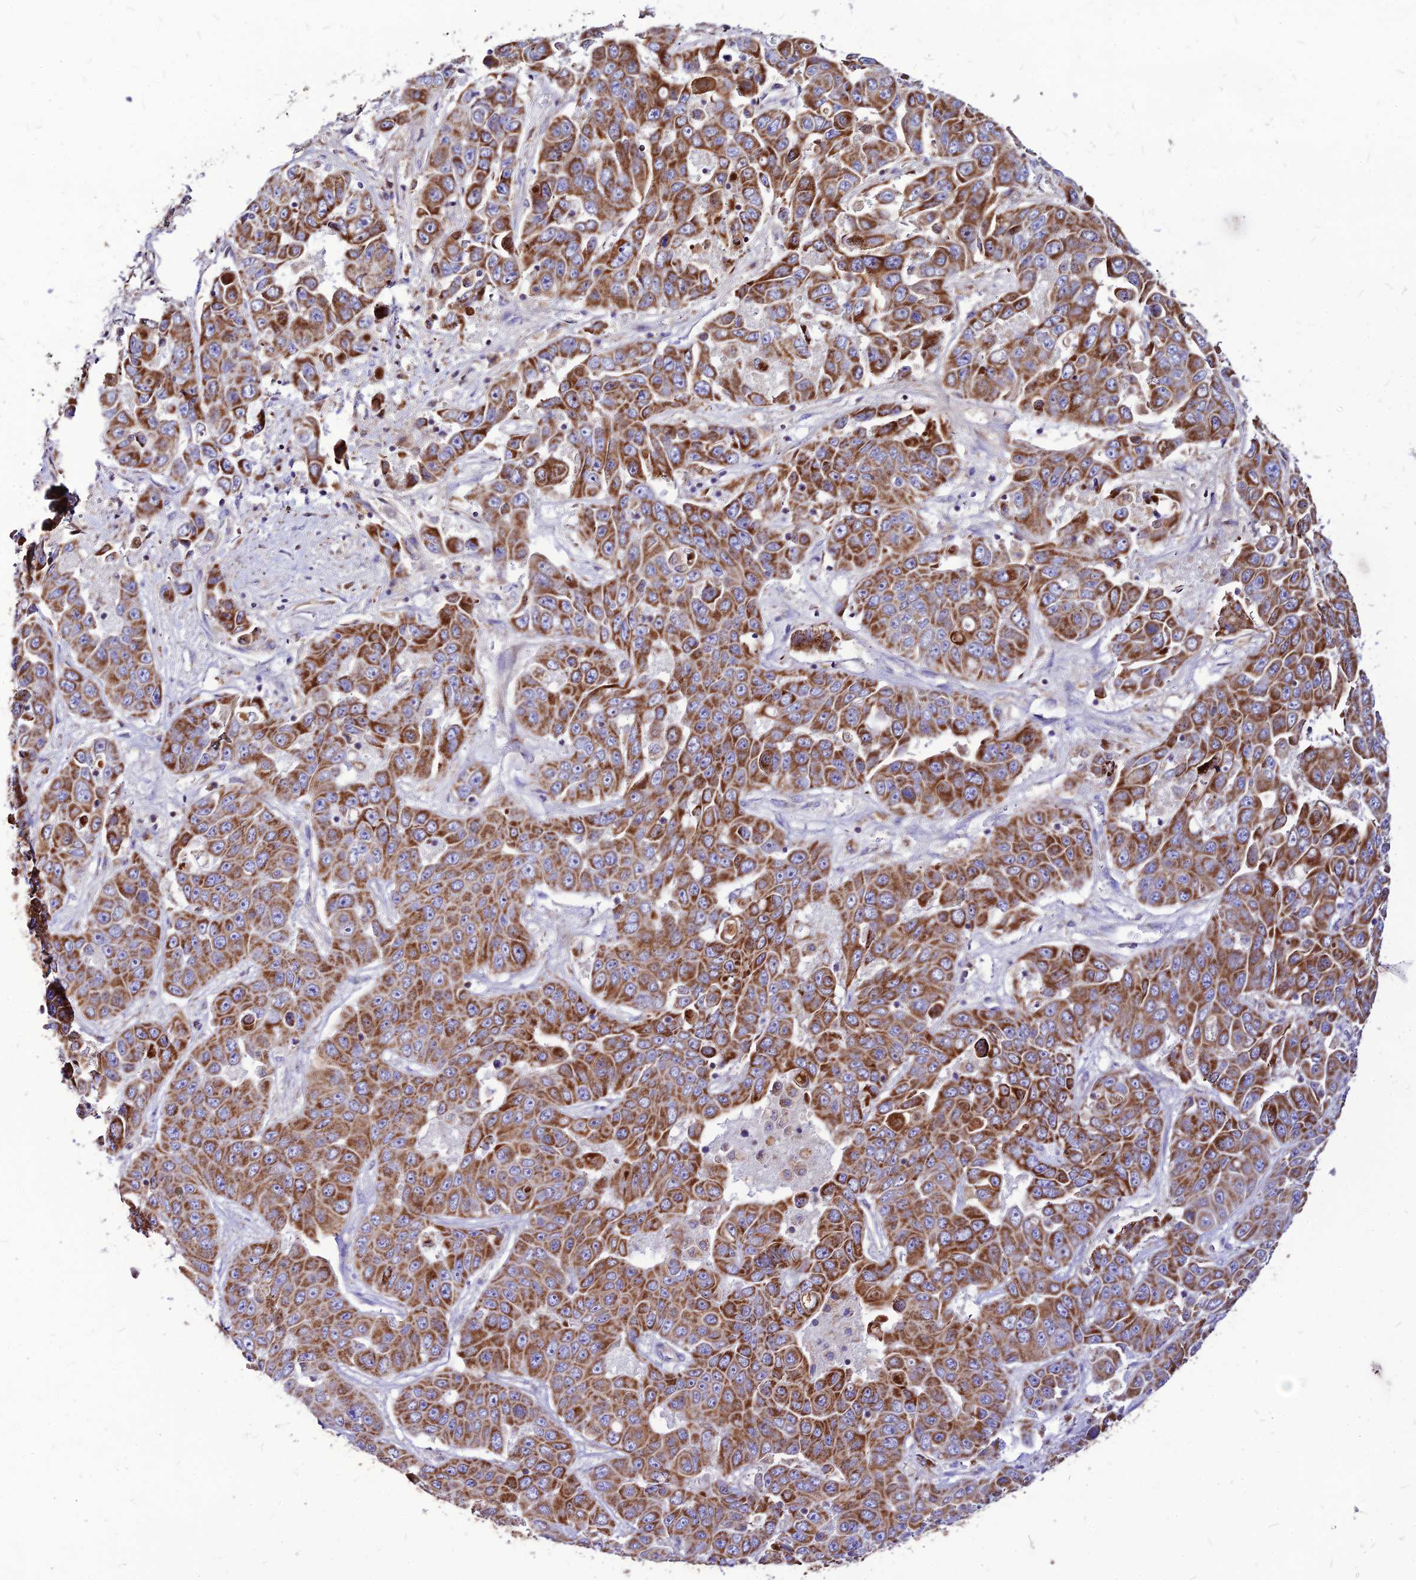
{"staining": {"intensity": "strong", "quantity": ">75%", "location": "cytoplasmic/membranous"}, "tissue": "liver cancer", "cell_type": "Tumor cells", "image_type": "cancer", "snomed": [{"axis": "morphology", "description": "Cholangiocarcinoma"}, {"axis": "topography", "description": "Liver"}], "caption": "DAB immunohistochemical staining of human liver cancer (cholangiocarcinoma) reveals strong cytoplasmic/membranous protein staining in approximately >75% of tumor cells. The protein of interest is shown in brown color, while the nuclei are stained blue.", "gene": "ECI1", "patient": {"sex": "female", "age": 52}}